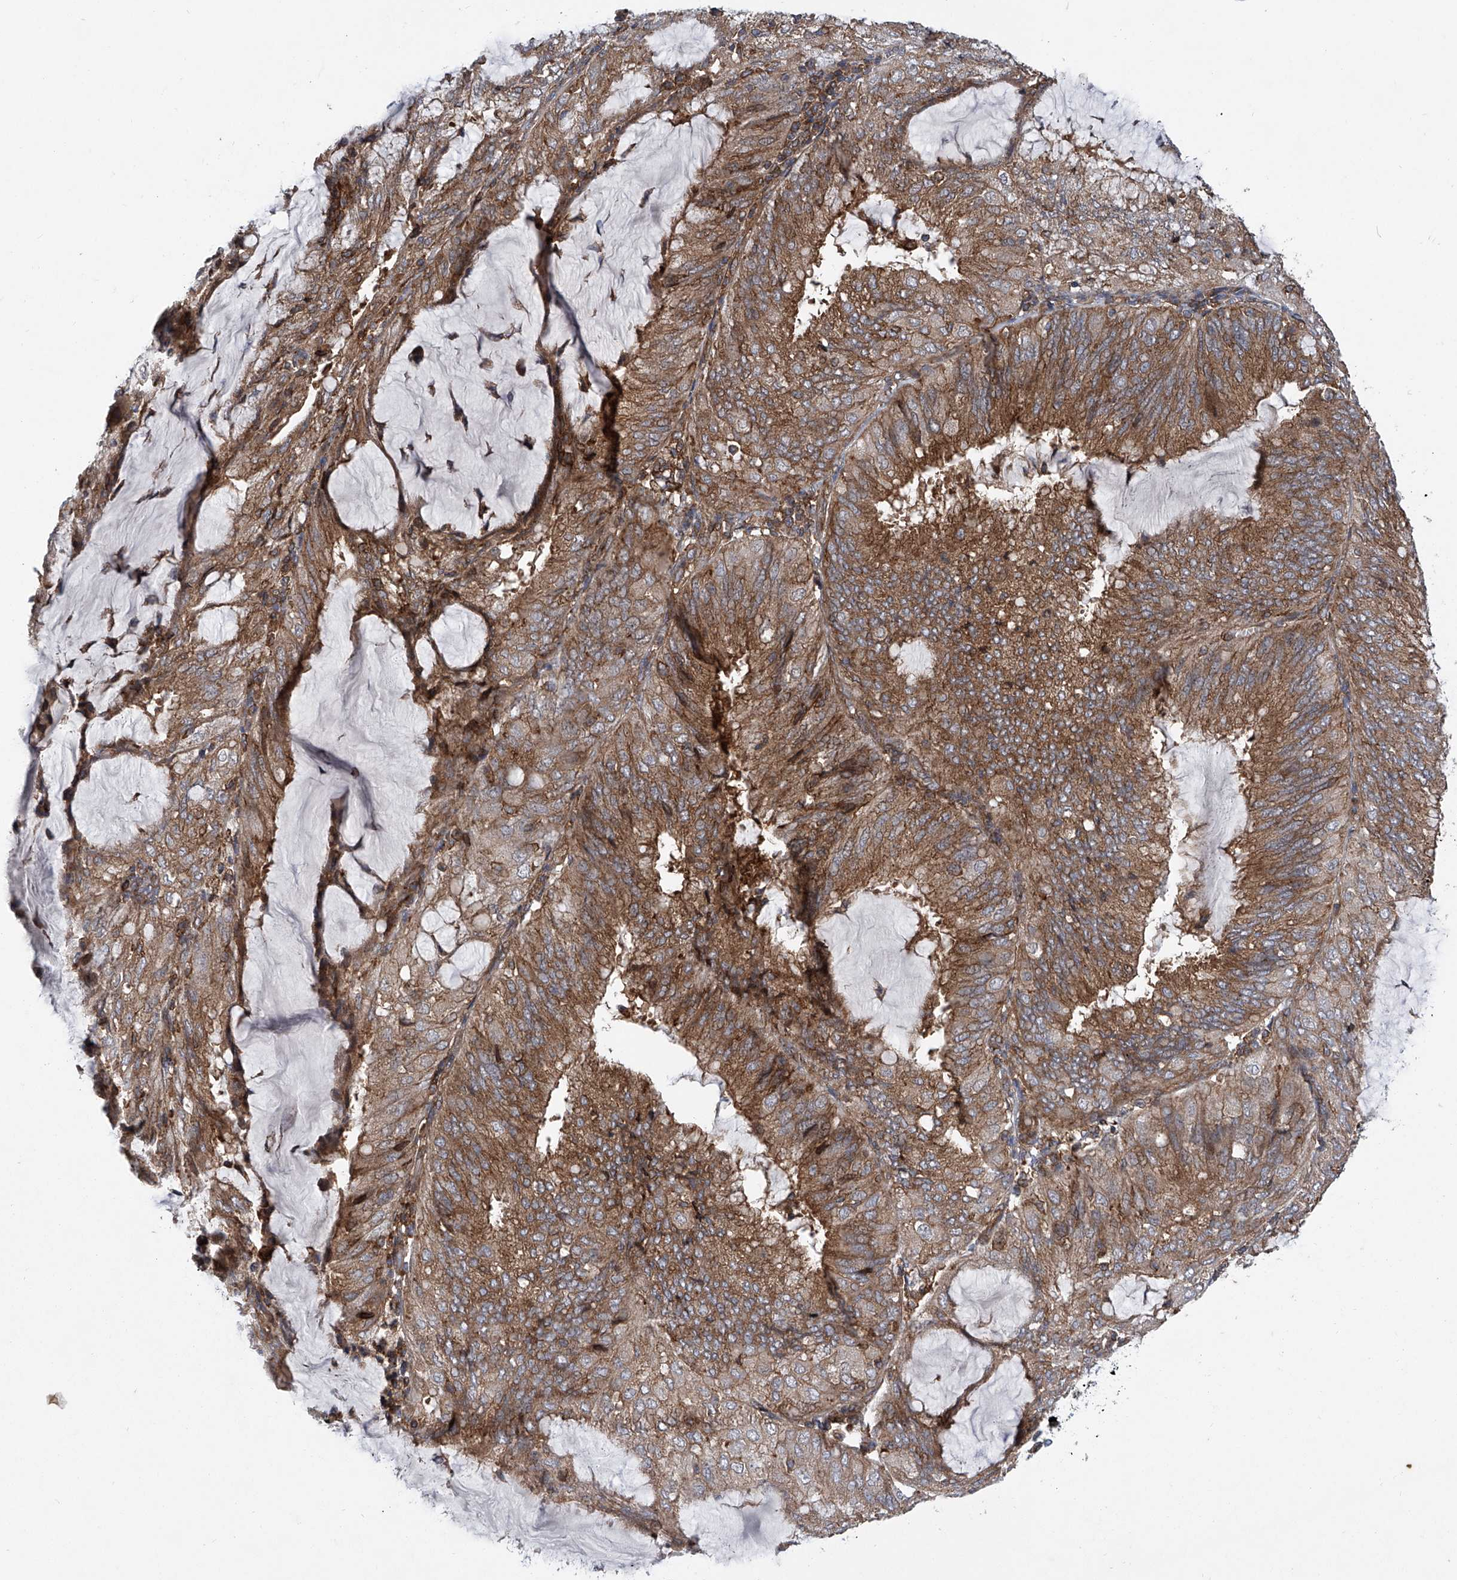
{"staining": {"intensity": "moderate", "quantity": ">75%", "location": "cytoplasmic/membranous"}, "tissue": "endometrial cancer", "cell_type": "Tumor cells", "image_type": "cancer", "snomed": [{"axis": "morphology", "description": "Adenocarcinoma, NOS"}, {"axis": "topography", "description": "Endometrium"}], "caption": "Immunohistochemistry micrograph of human endometrial adenocarcinoma stained for a protein (brown), which reveals medium levels of moderate cytoplasmic/membranous staining in approximately >75% of tumor cells.", "gene": "SMAP1", "patient": {"sex": "female", "age": 81}}